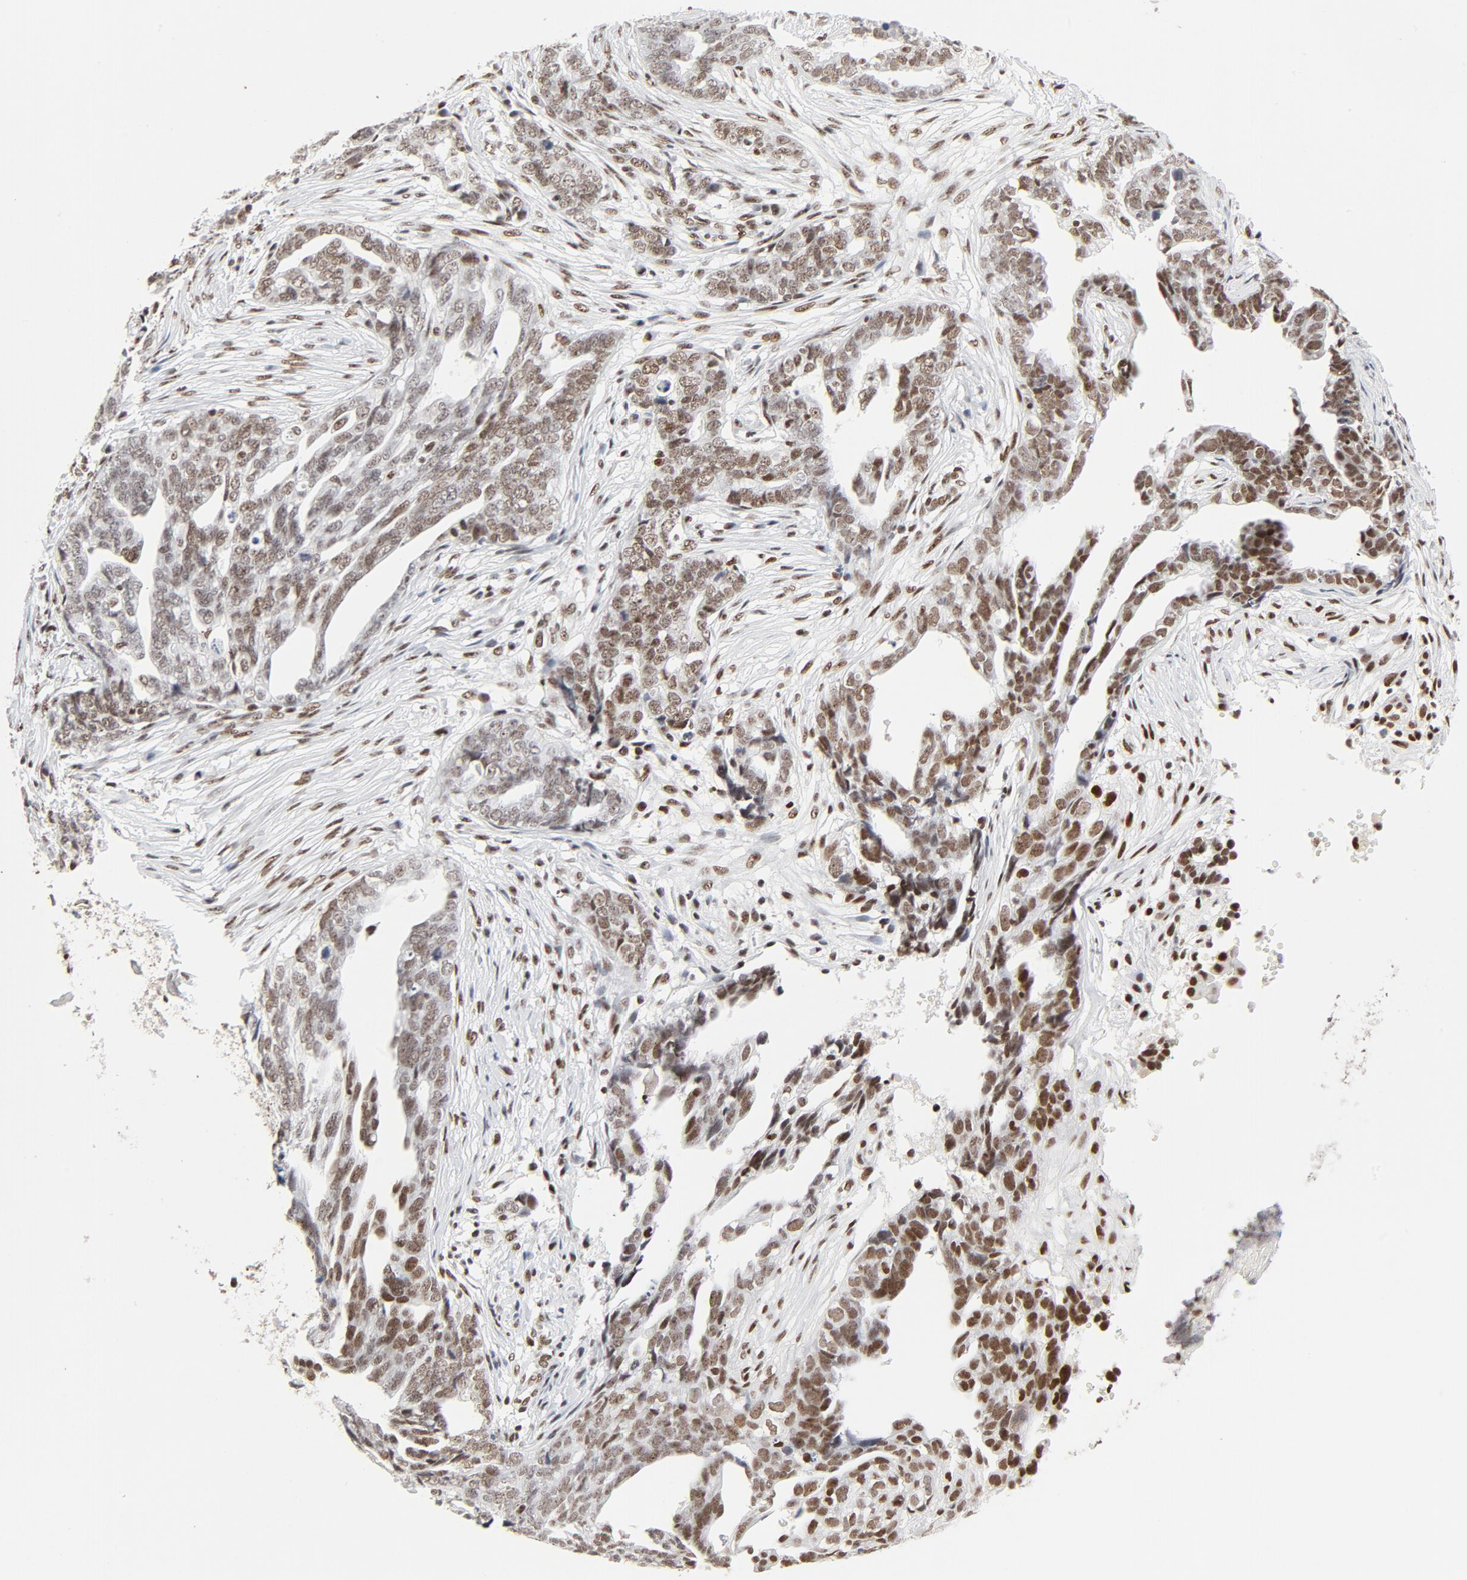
{"staining": {"intensity": "moderate", "quantity": ">75%", "location": "nuclear"}, "tissue": "ovarian cancer", "cell_type": "Tumor cells", "image_type": "cancer", "snomed": [{"axis": "morphology", "description": "Normal tissue, NOS"}, {"axis": "morphology", "description": "Cystadenocarcinoma, serous, NOS"}, {"axis": "topography", "description": "Fallopian tube"}, {"axis": "topography", "description": "Ovary"}], "caption": "High-power microscopy captured an IHC histopathology image of ovarian serous cystadenocarcinoma, revealing moderate nuclear positivity in approximately >75% of tumor cells.", "gene": "GTF2H1", "patient": {"sex": "female", "age": 56}}